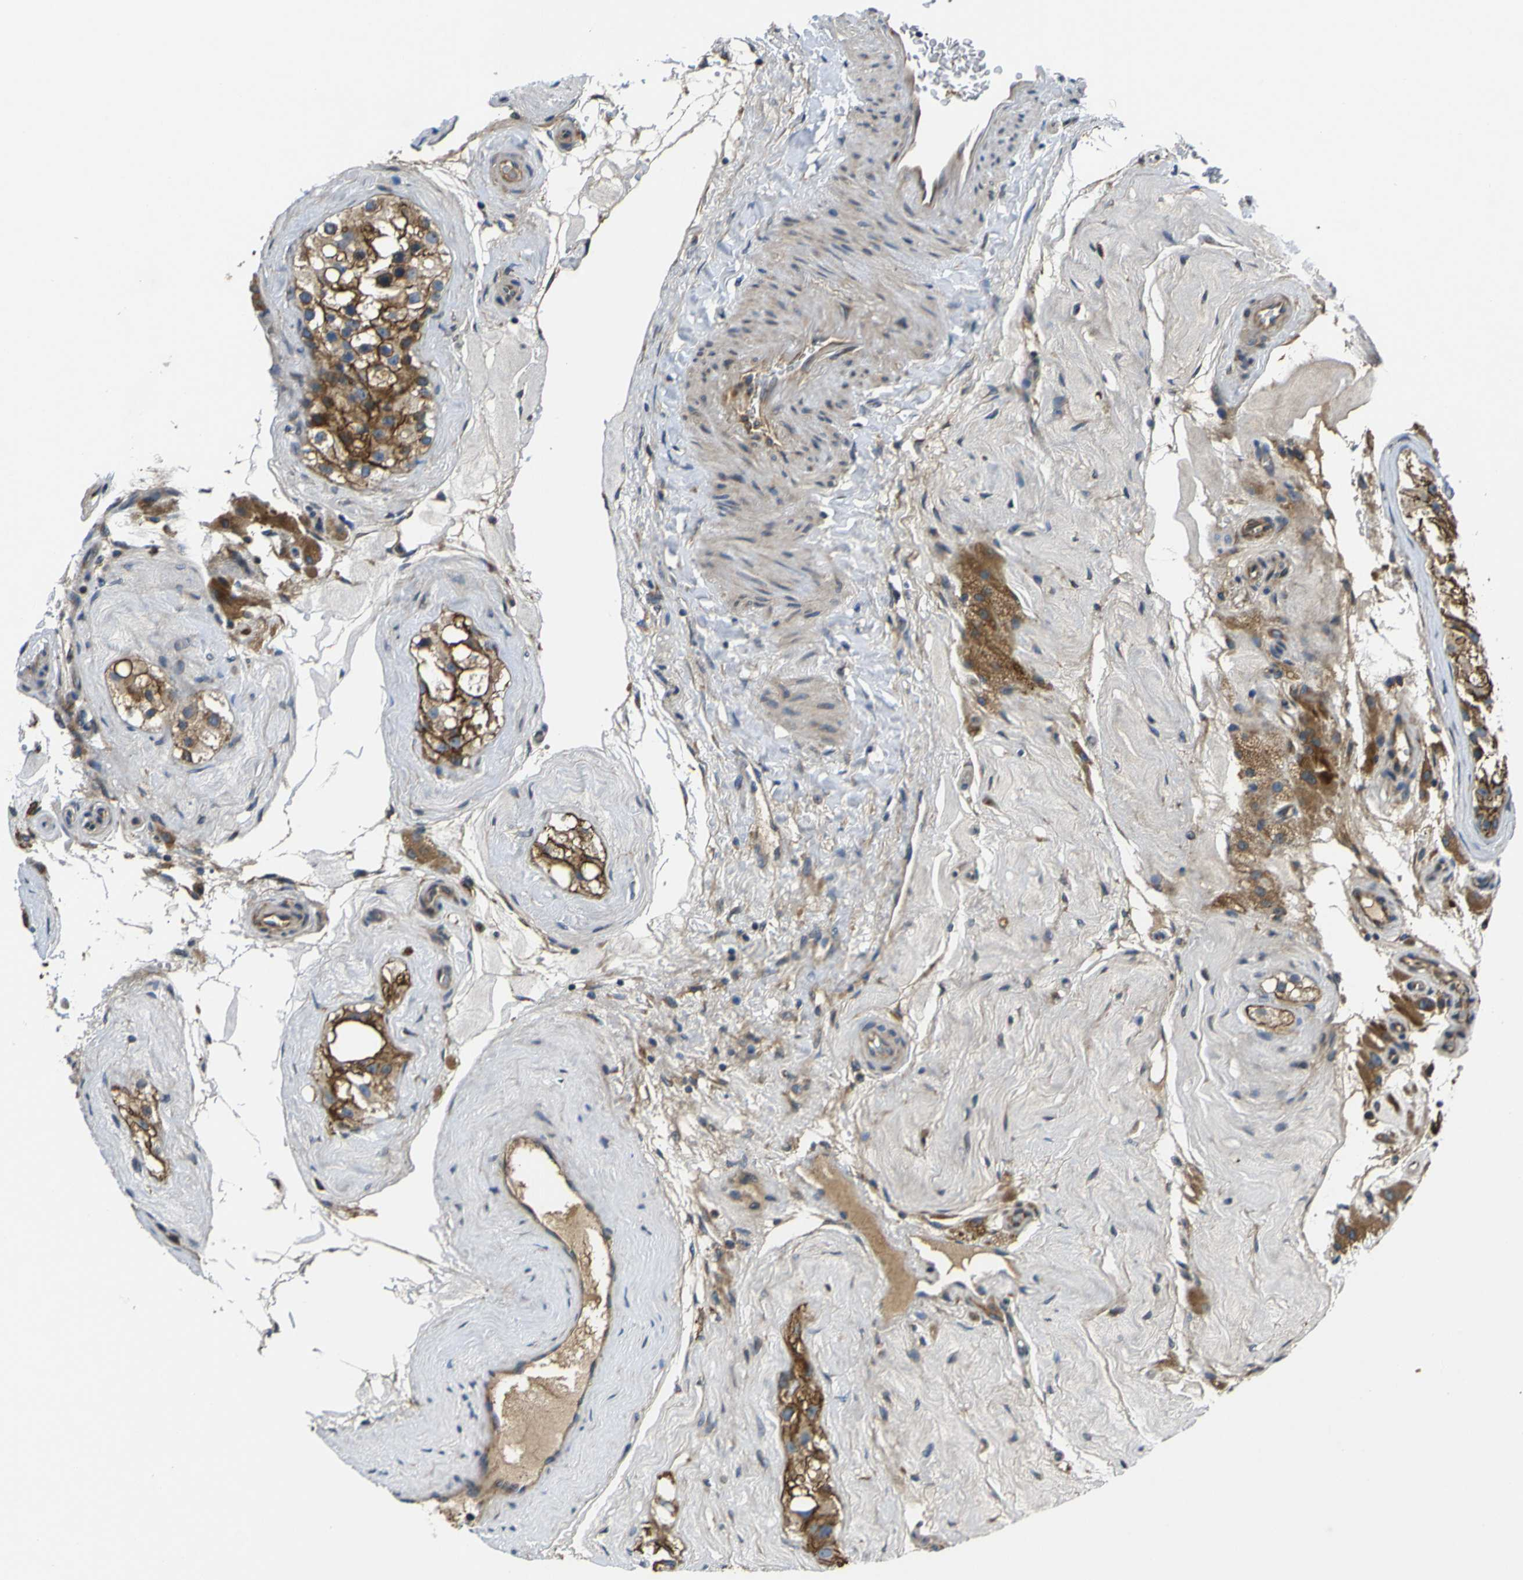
{"staining": {"intensity": "moderate", "quantity": ">75%", "location": "cytoplasmic/membranous"}, "tissue": "testis", "cell_type": "Cells in seminiferous ducts", "image_type": "normal", "snomed": [{"axis": "morphology", "description": "Normal tissue, NOS"}, {"axis": "morphology", "description": "Seminoma, NOS"}, {"axis": "topography", "description": "Testis"}], "caption": "DAB immunohistochemical staining of benign human testis demonstrates moderate cytoplasmic/membranous protein expression in about >75% of cells in seminiferous ducts.", "gene": "RAB1B", "patient": {"sex": "male", "age": 71}}